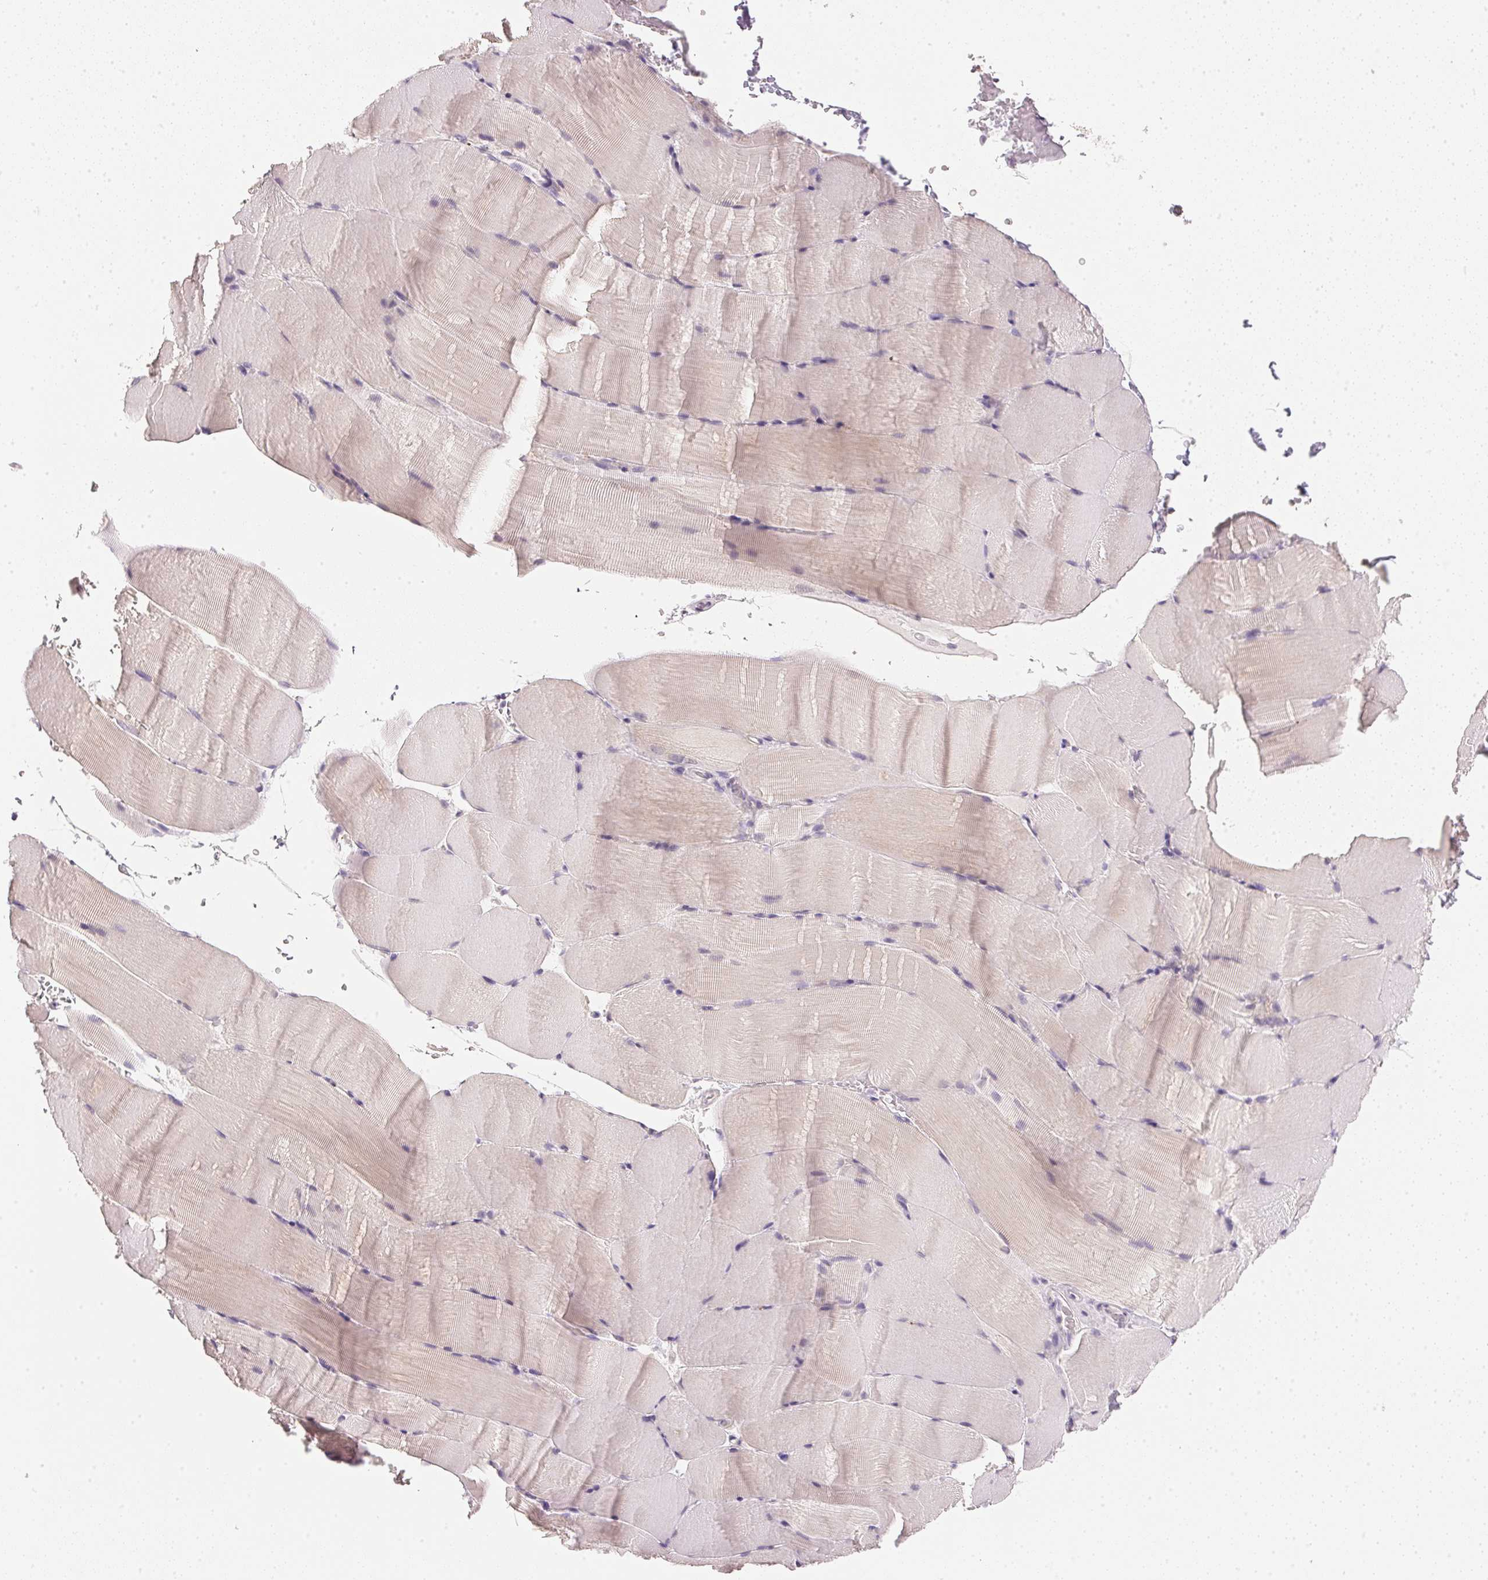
{"staining": {"intensity": "weak", "quantity": "<25%", "location": "cytoplasmic/membranous"}, "tissue": "skeletal muscle", "cell_type": "Myocytes", "image_type": "normal", "snomed": [{"axis": "morphology", "description": "Normal tissue, NOS"}, {"axis": "topography", "description": "Skeletal muscle"}], "caption": "An immunohistochemistry micrograph of normal skeletal muscle is shown. There is no staining in myocytes of skeletal muscle.", "gene": "IGFBP1", "patient": {"sex": "female", "age": 37}}